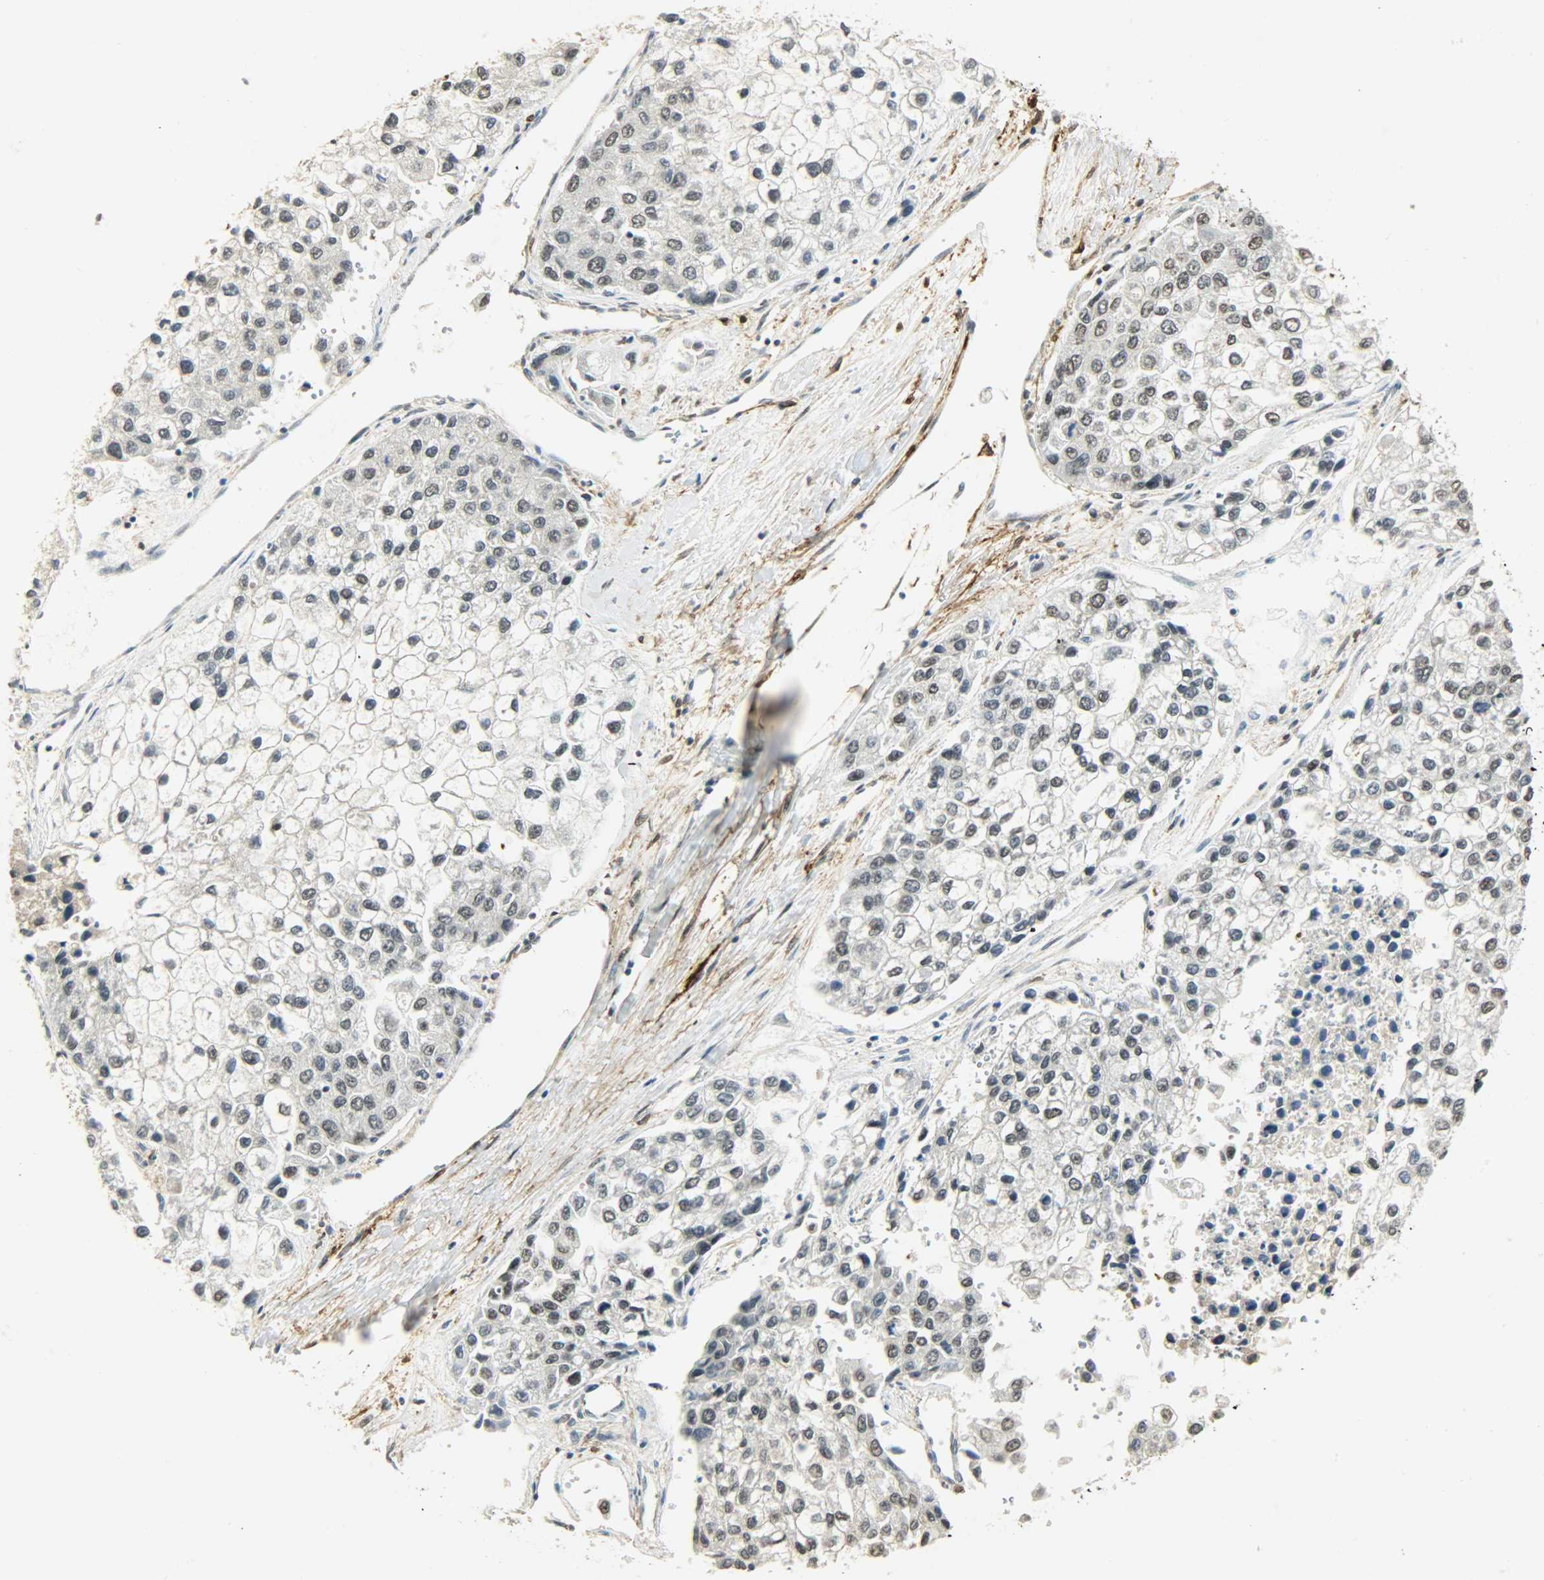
{"staining": {"intensity": "weak", "quantity": "<25%", "location": "nuclear"}, "tissue": "liver cancer", "cell_type": "Tumor cells", "image_type": "cancer", "snomed": [{"axis": "morphology", "description": "Carcinoma, Hepatocellular, NOS"}, {"axis": "topography", "description": "Liver"}], "caption": "There is no significant staining in tumor cells of hepatocellular carcinoma (liver).", "gene": "NGFR", "patient": {"sex": "female", "age": 66}}